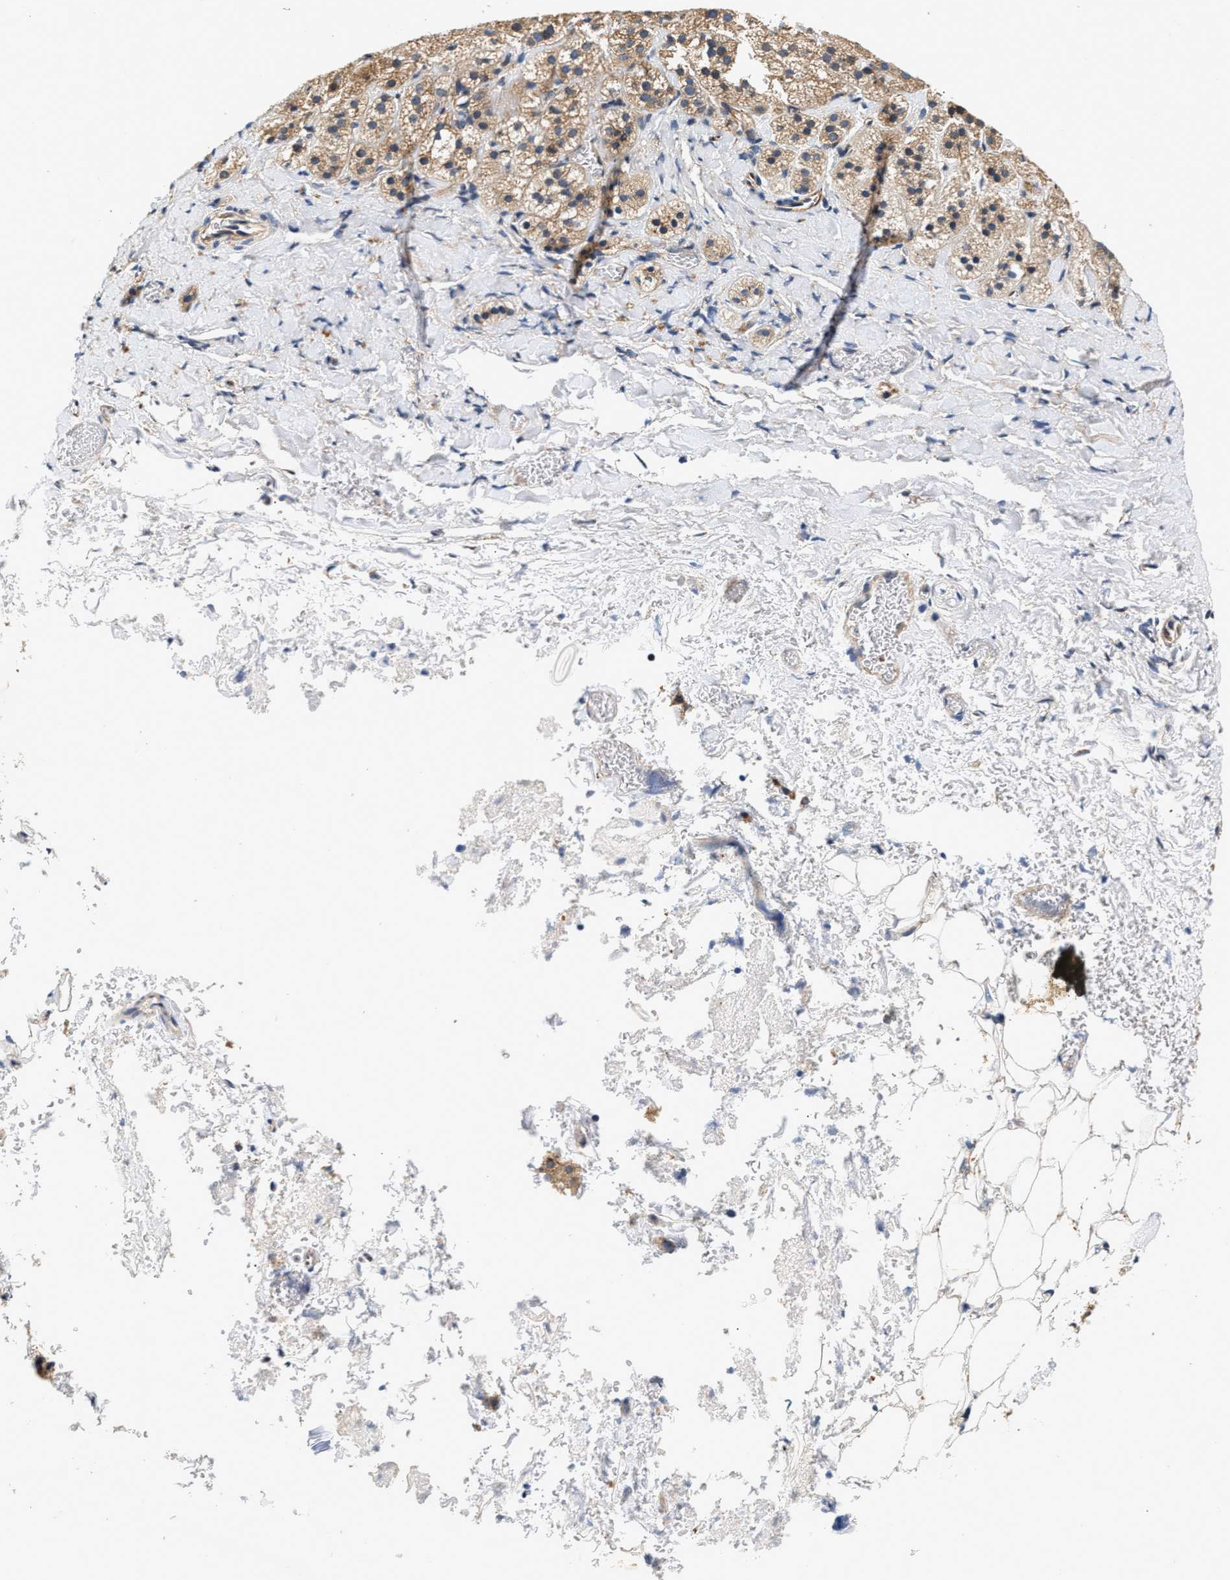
{"staining": {"intensity": "weak", "quantity": ">75%", "location": "cytoplasmic/membranous"}, "tissue": "adrenal gland", "cell_type": "Glandular cells", "image_type": "normal", "snomed": [{"axis": "morphology", "description": "Normal tissue, NOS"}, {"axis": "topography", "description": "Adrenal gland"}], "caption": "Protein analysis of benign adrenal gland reveals weak cytoplasmic/membranous staining in about >75% of glandular cells. Nuclei are stained in blue.", "gene": "IFT74", "patient": {"sex": "female", "age": 44}}